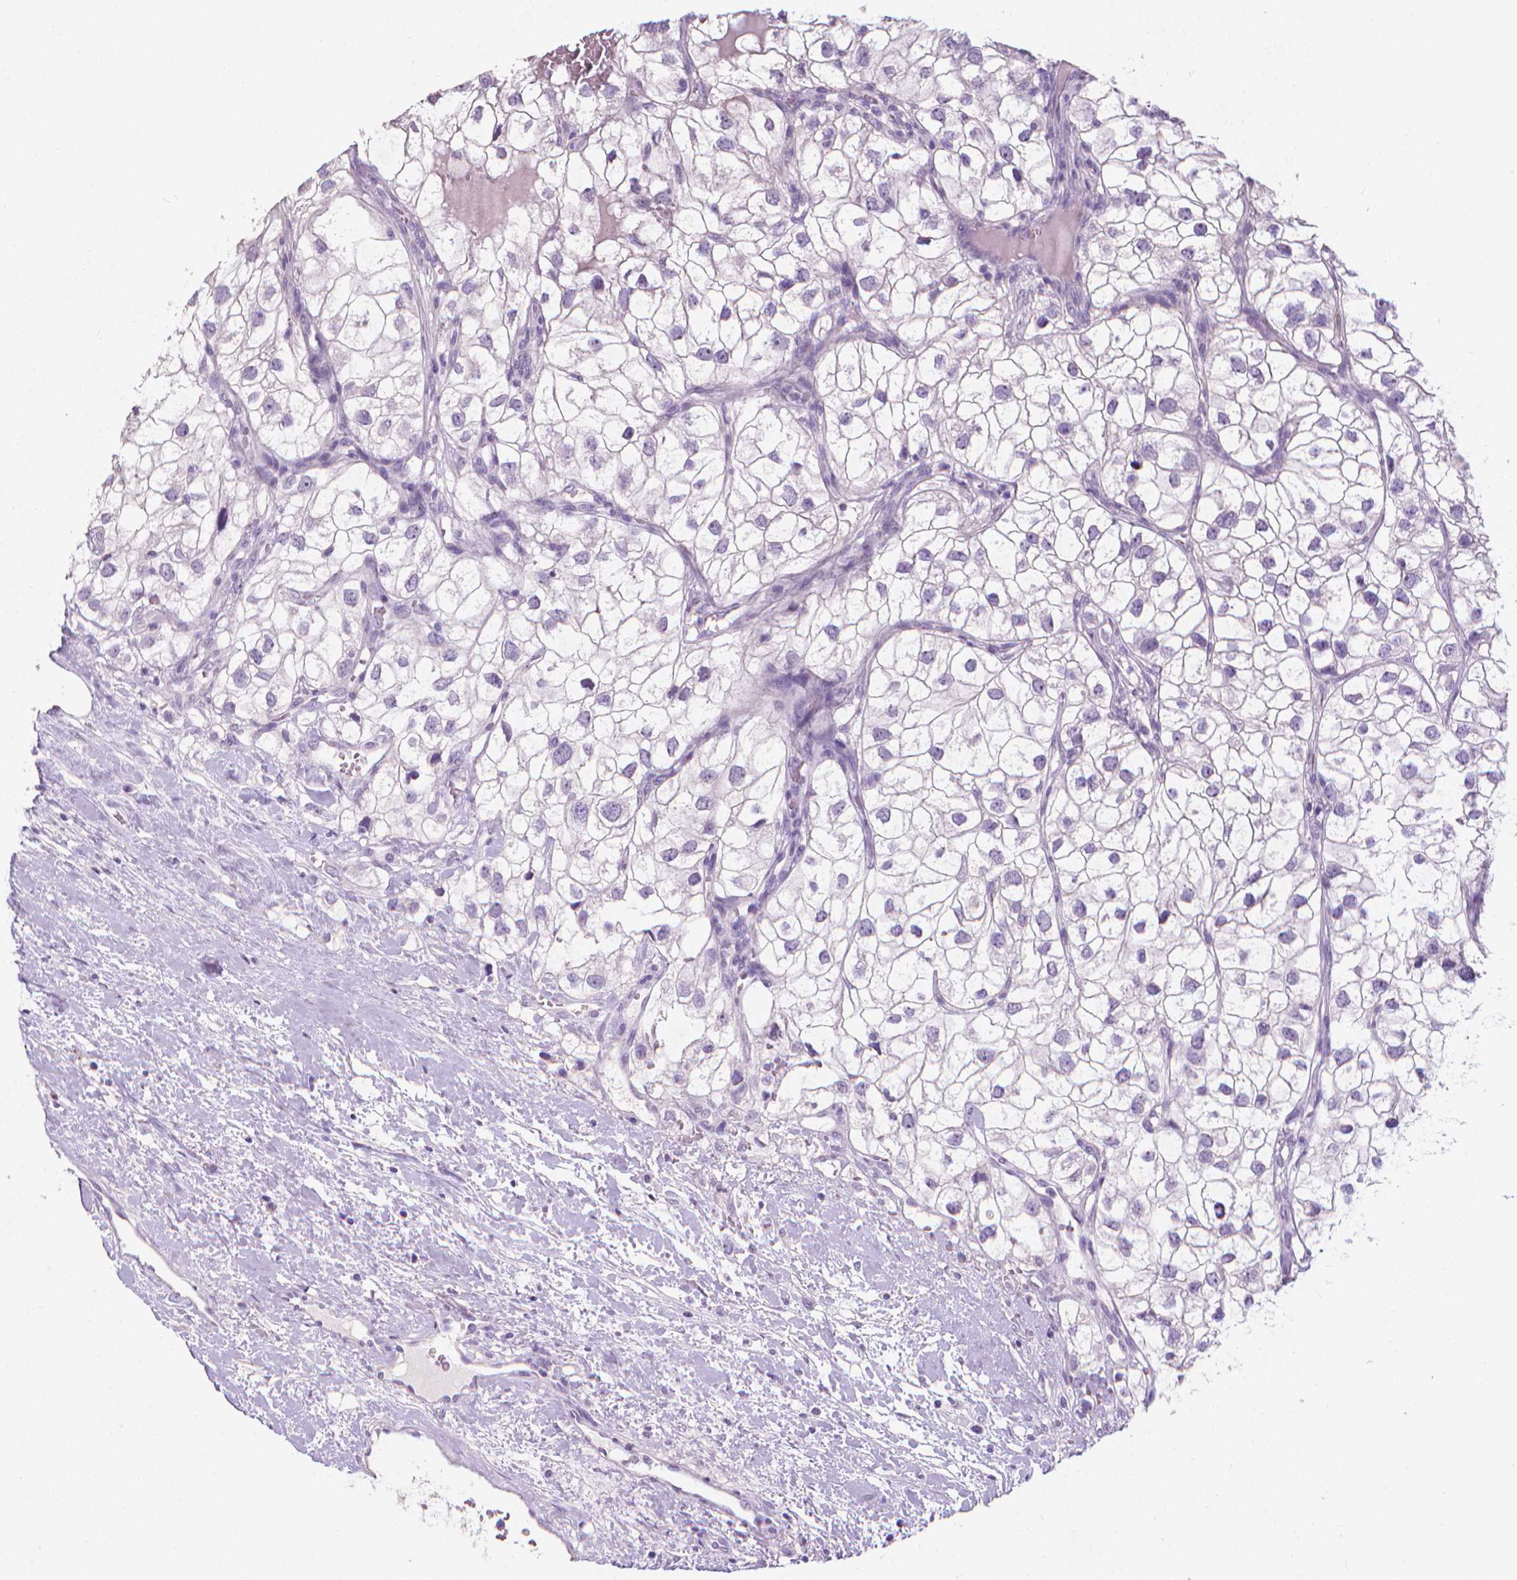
{"staining": {"intensity": "negative", "quantity": "none", "location": "none"}, "tissue": "renal cancer", "cell_type": "Tumor cells", "image_type": "cancer", "snomed": [{"axis": "morphology", "description": "Adenocarcinoma, NOS"}, {"axis": "topography", "description": "Kidney"}], "caption": "The micrograph shows no significant positivity in tumor cells of adenocarcinoma (renal).", "gene": "XPNPEP2", "patient": {"sex": "male", "age": 59}}